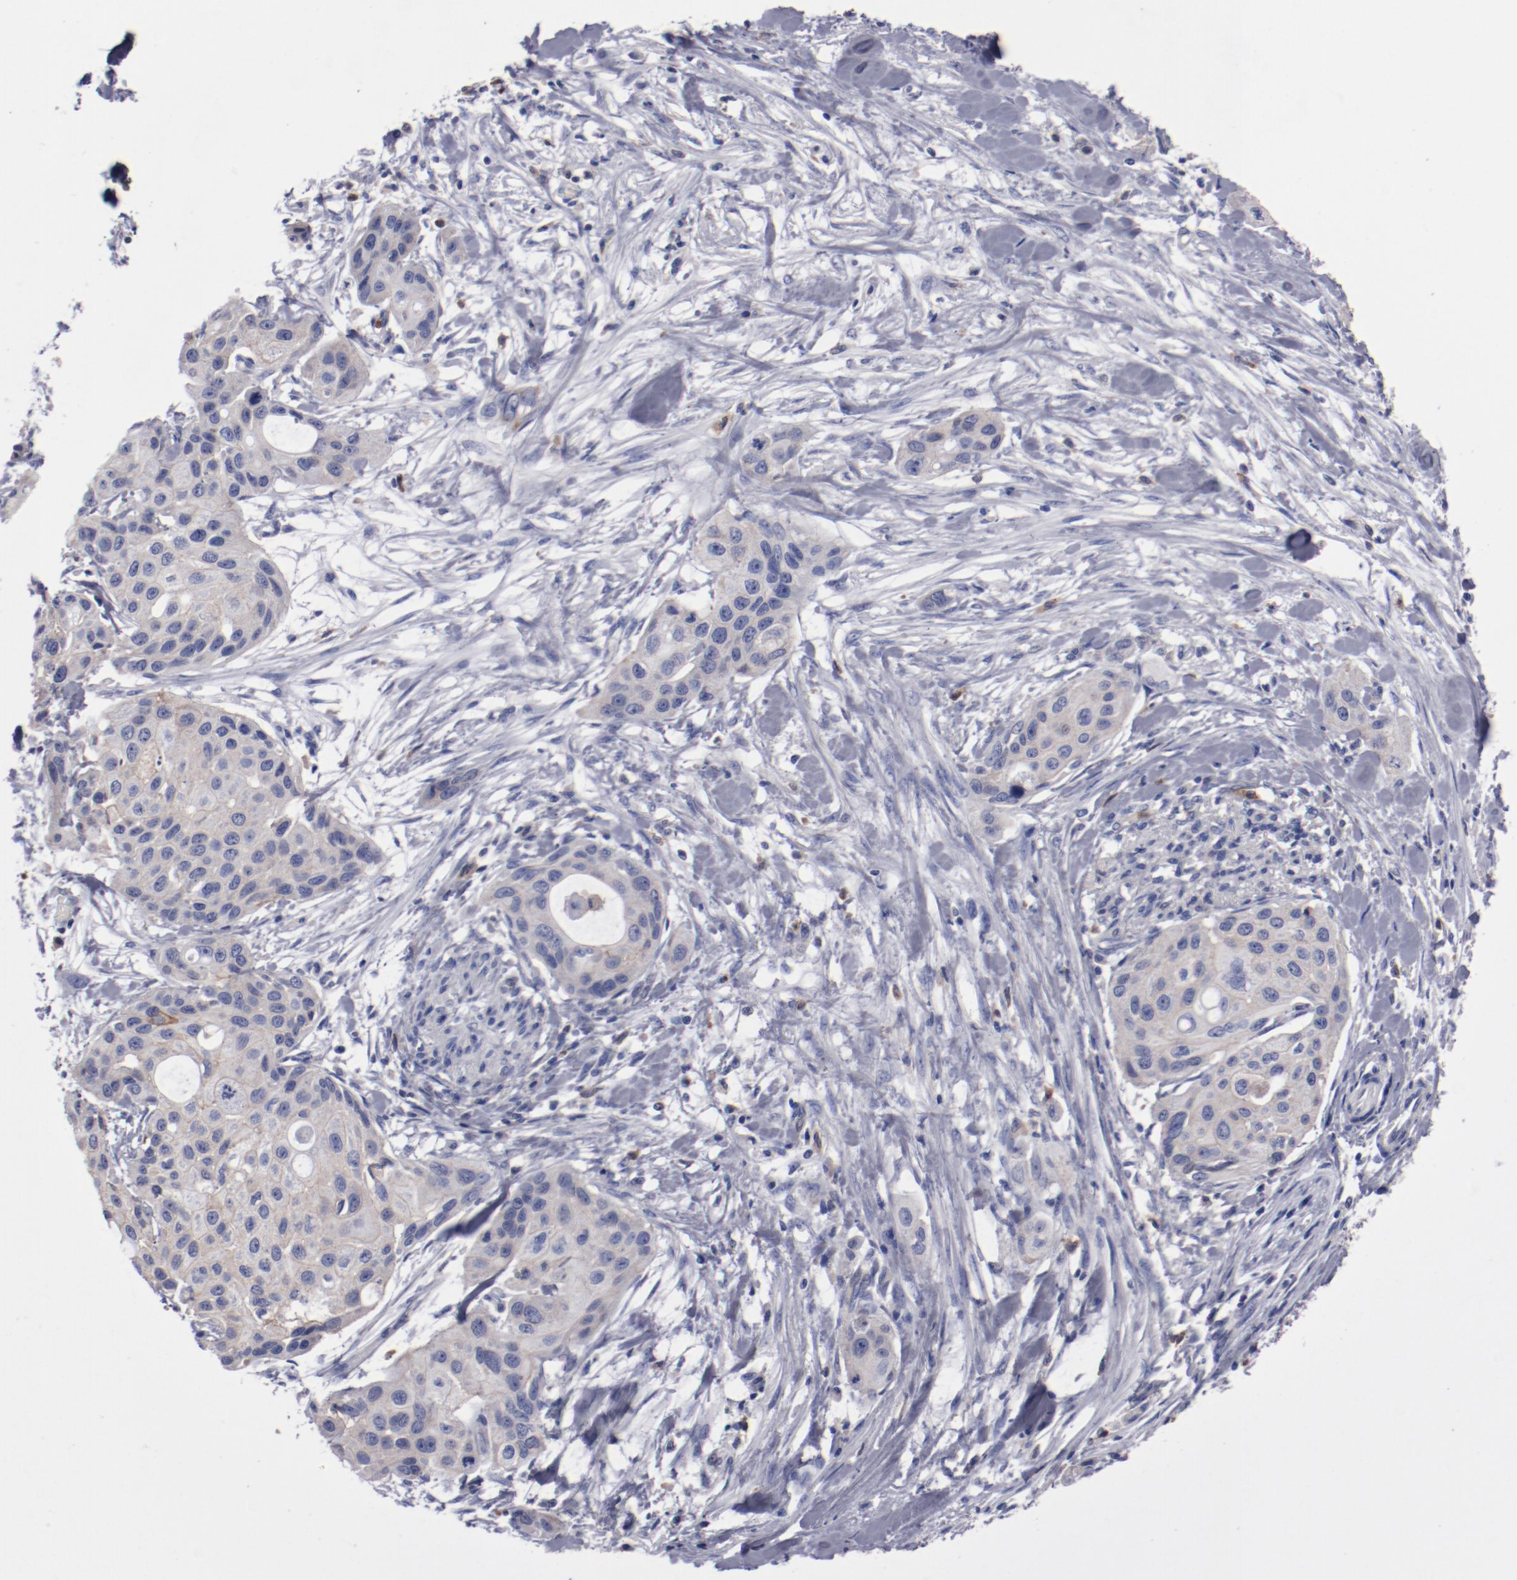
{"staining": {"intensity": "weak", "quantity": ">75%", "location": "cytoplasmic/membranous"}, "tissue": "pancreatic cancer", "cell_type": "Tumor cells", "image_type": "cancer", "snomed": [{"axis": "morphology", "description": "Adenocarcinoma, NOS"}, {"axis": "topography", "description": "Pancreas"}], "caption": "Tumor cells display low levels of weak cytoplasmic/membranous staining in about >75% of cells in pancreatic adenocarcinoma.", "gene": "FGR", "patient": {"sex": "female", "age": 60}}